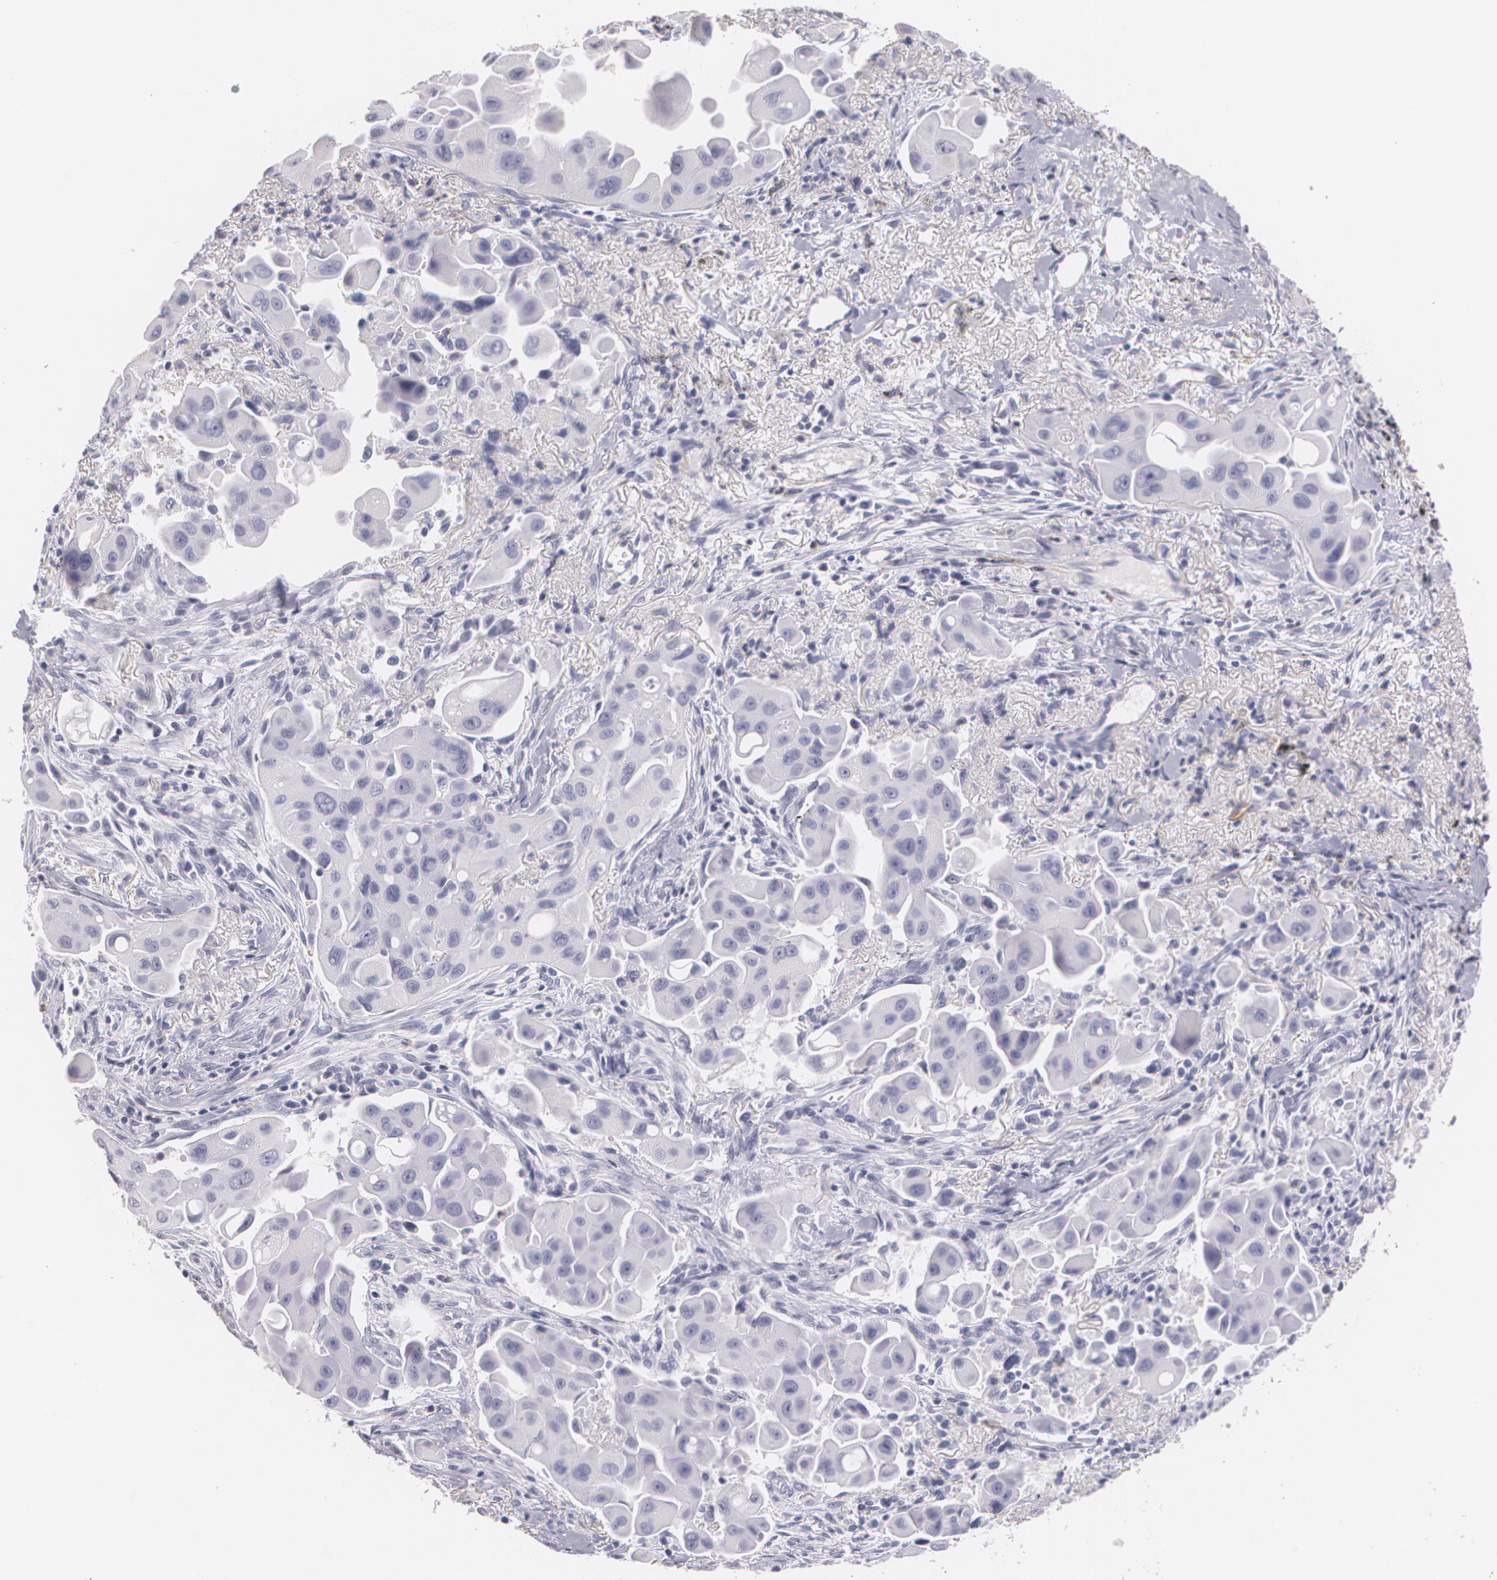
{"staining": {"intensity": "negative", "quantity": "none", "location": "none"}, "tissue": "lung cancer", "cell_type": "Tumor cells", "image_type": "cancer", "snomed": [{"axis": "morphology", "description": "Adenocarcinoma, NOS"}, {"axis": "topography", "description": "Lung"}], "caption": "Lung cancer (adenocarcinoma) stained for a protein using IHC displays no expression tumor cells.", "gene": "NGFR", "patient": {"sex": "male", "age": 68}}